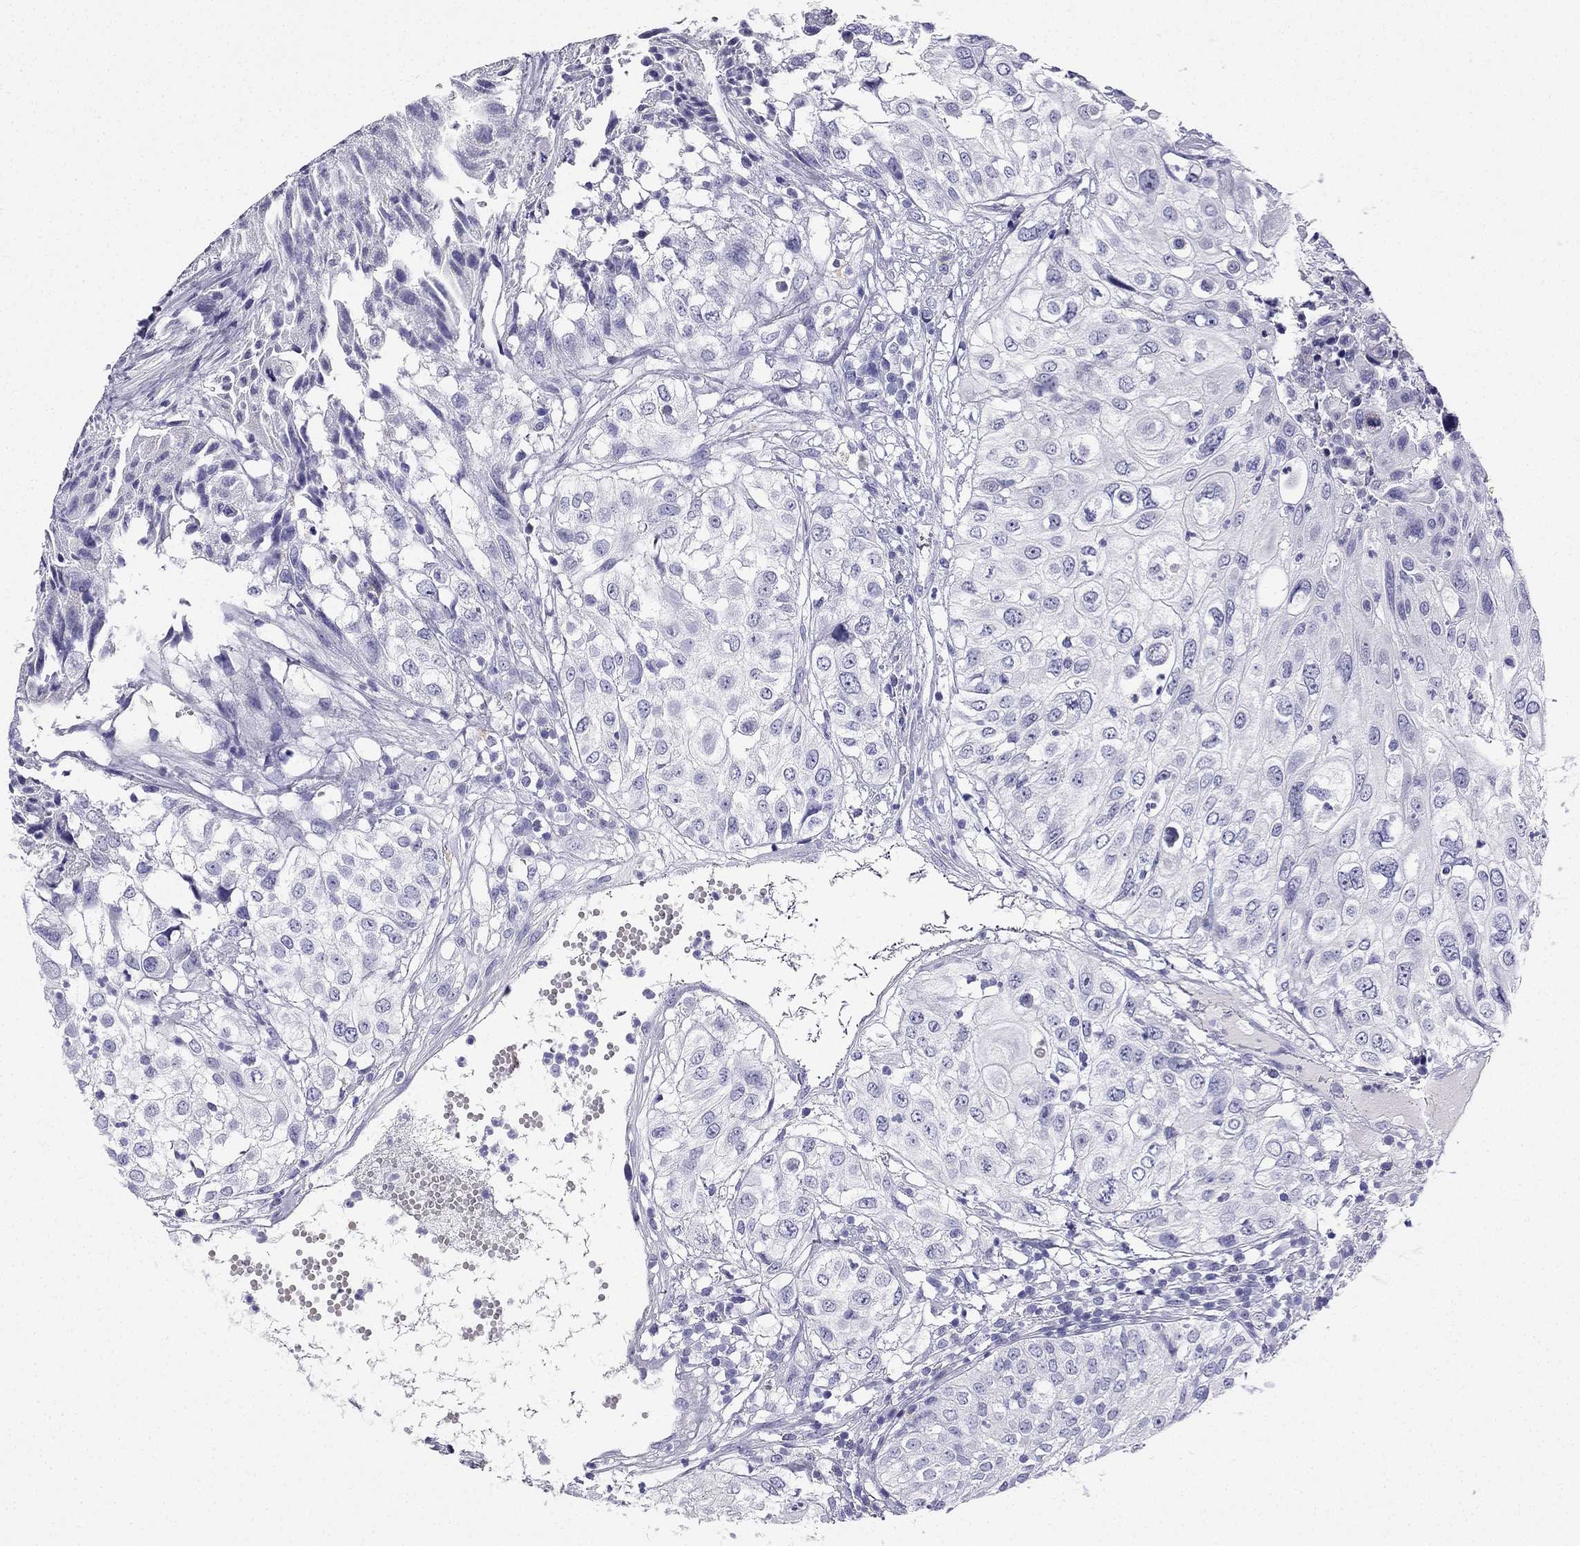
{"staining": {"intensity": "negative", "quantity": "none", "location": "none"}, "tissue": "urothelial cancer", "cell_type": "Tumor cells", "image_type": "cancer", "snomed": [{"axis": "morphology", "description": "Urothelial carcinoma, High grade"}, {"axis": "topography", "description": "Urinary bladder"}], "caption": "Histopathology image shows no significant protein positivity in tumor cells of high-grade urothelial carcinoma.", "gene": "SLC18A2", "patient": {"sex": "female", "age": 79}}